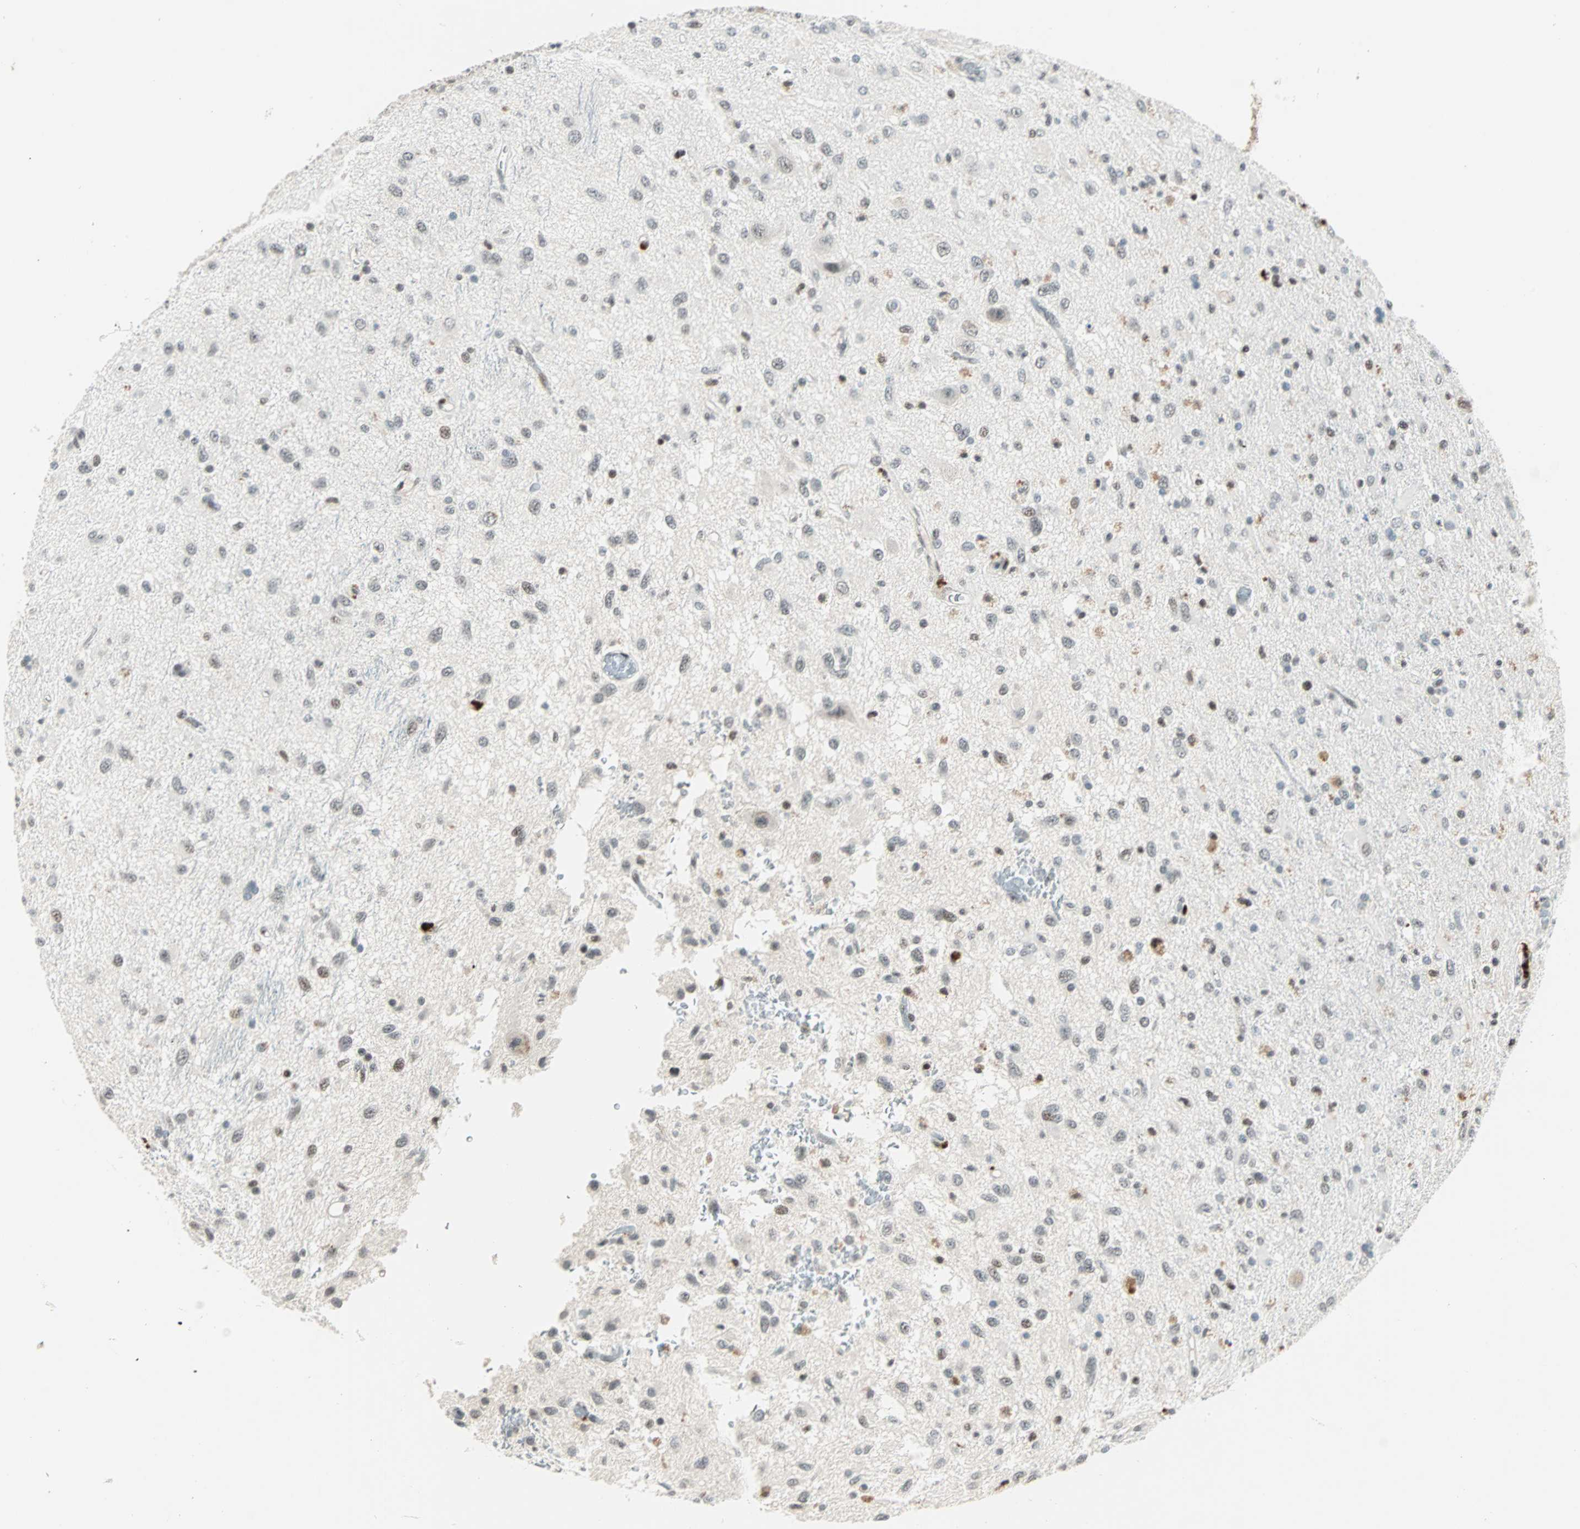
{"staining": {"intensity": "weak", "quantity": "25%-75%", "location": "nuclear"}, "tissue": "glioma", "cell_type": "Tumor cells", "image_type": "cancer", "snomed": [{"axis": "morphology", "description": "Glioma, malignant, Low grade"}, {"axis": "topography", "description": "Brain"}], "caption": "This histopathology image shows immunohistochemistry (IHC) staining of human glioma, with low weak nuclear positivity in about 25%-75% of tumor cells.", "gene": "SIN3A", "patient": {"sex": "male", "age": 77}}